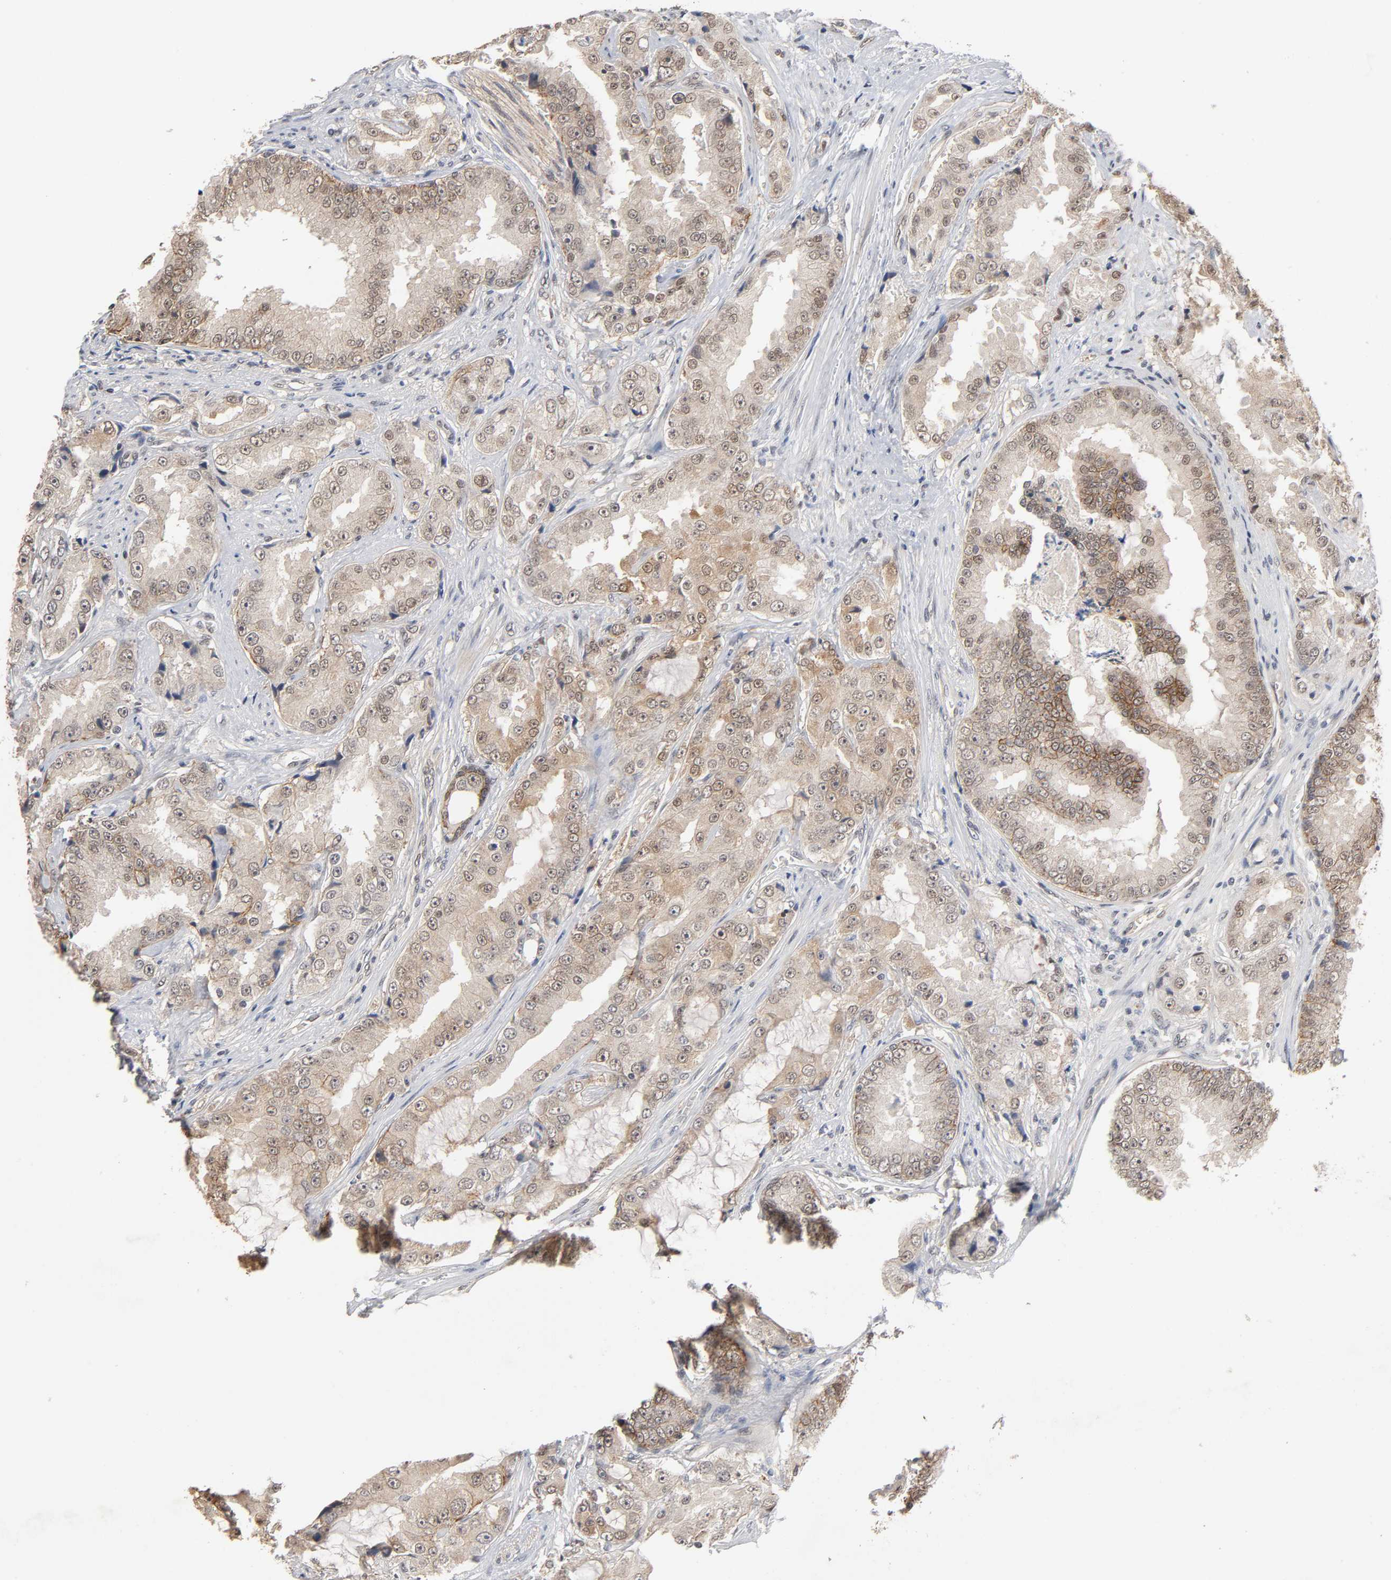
{"staining": {"intensity": "moderate", "quantity": ">75%", "location": "cytoplasmic/membranous,nuclear"}, "tissue": "prostate cancer", "cell_type": "Tumor cells", "image_type": "cancer", "snomed": [{"axis": "morphology", "description": "Adenocarcinoma, High grade"}, {"axis": "topography", "description": "Prostate"}], "caption": "A high-resolution image shows IHC staining of prostate cancer (high-grade adenocarcinoma), which displays moderate cytoplasmic/membranous and nuclear expression in about >75% of tumor cells. Using DAB (brown) and hematoxylin (blue) stains, captured at high magnification using brightfield microscopy.", "gene": "HTR1E", "patient": {"sex": "male", "age": 73}}